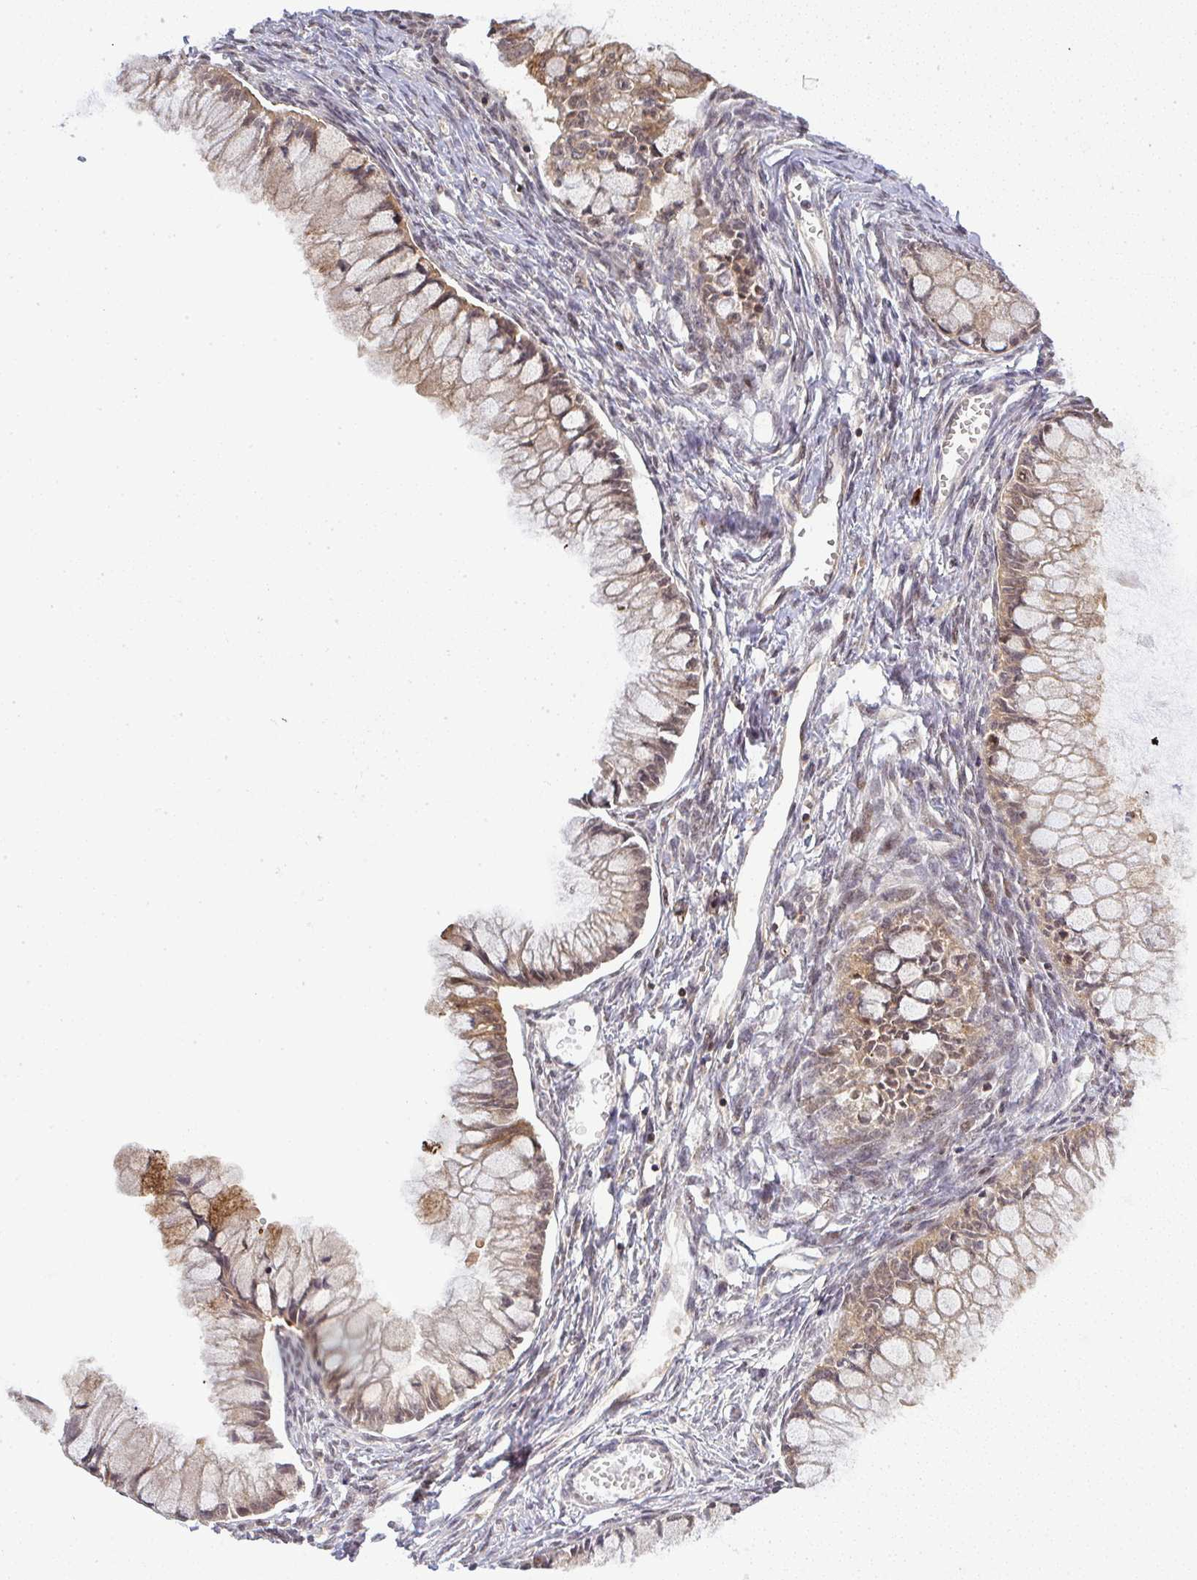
{"staining": {"intensity": "moderate", "quantity": ">75%", "location": "cytoplasmic/membranous,nuclear"}, "tissue": "ovarian cancer", "cell_type": "Tumor cells", "image_type": "cancer", "snomed": [{"axis": "morphology", "description": "Cystadenocarcinoma, mucinous, NOS"}, {"axis": "topography", "description": "Ovary"}], "caption": "Immunohistochemical staining of ovarian mucinous cystadenocarcinoma reveals medium levels of moderate cytoplasmic/membranous and nuclear positivity in approximately >75% of tumor cells.", "gene": "FAM153A", "patient": {"sex": "female", "age": 34}}